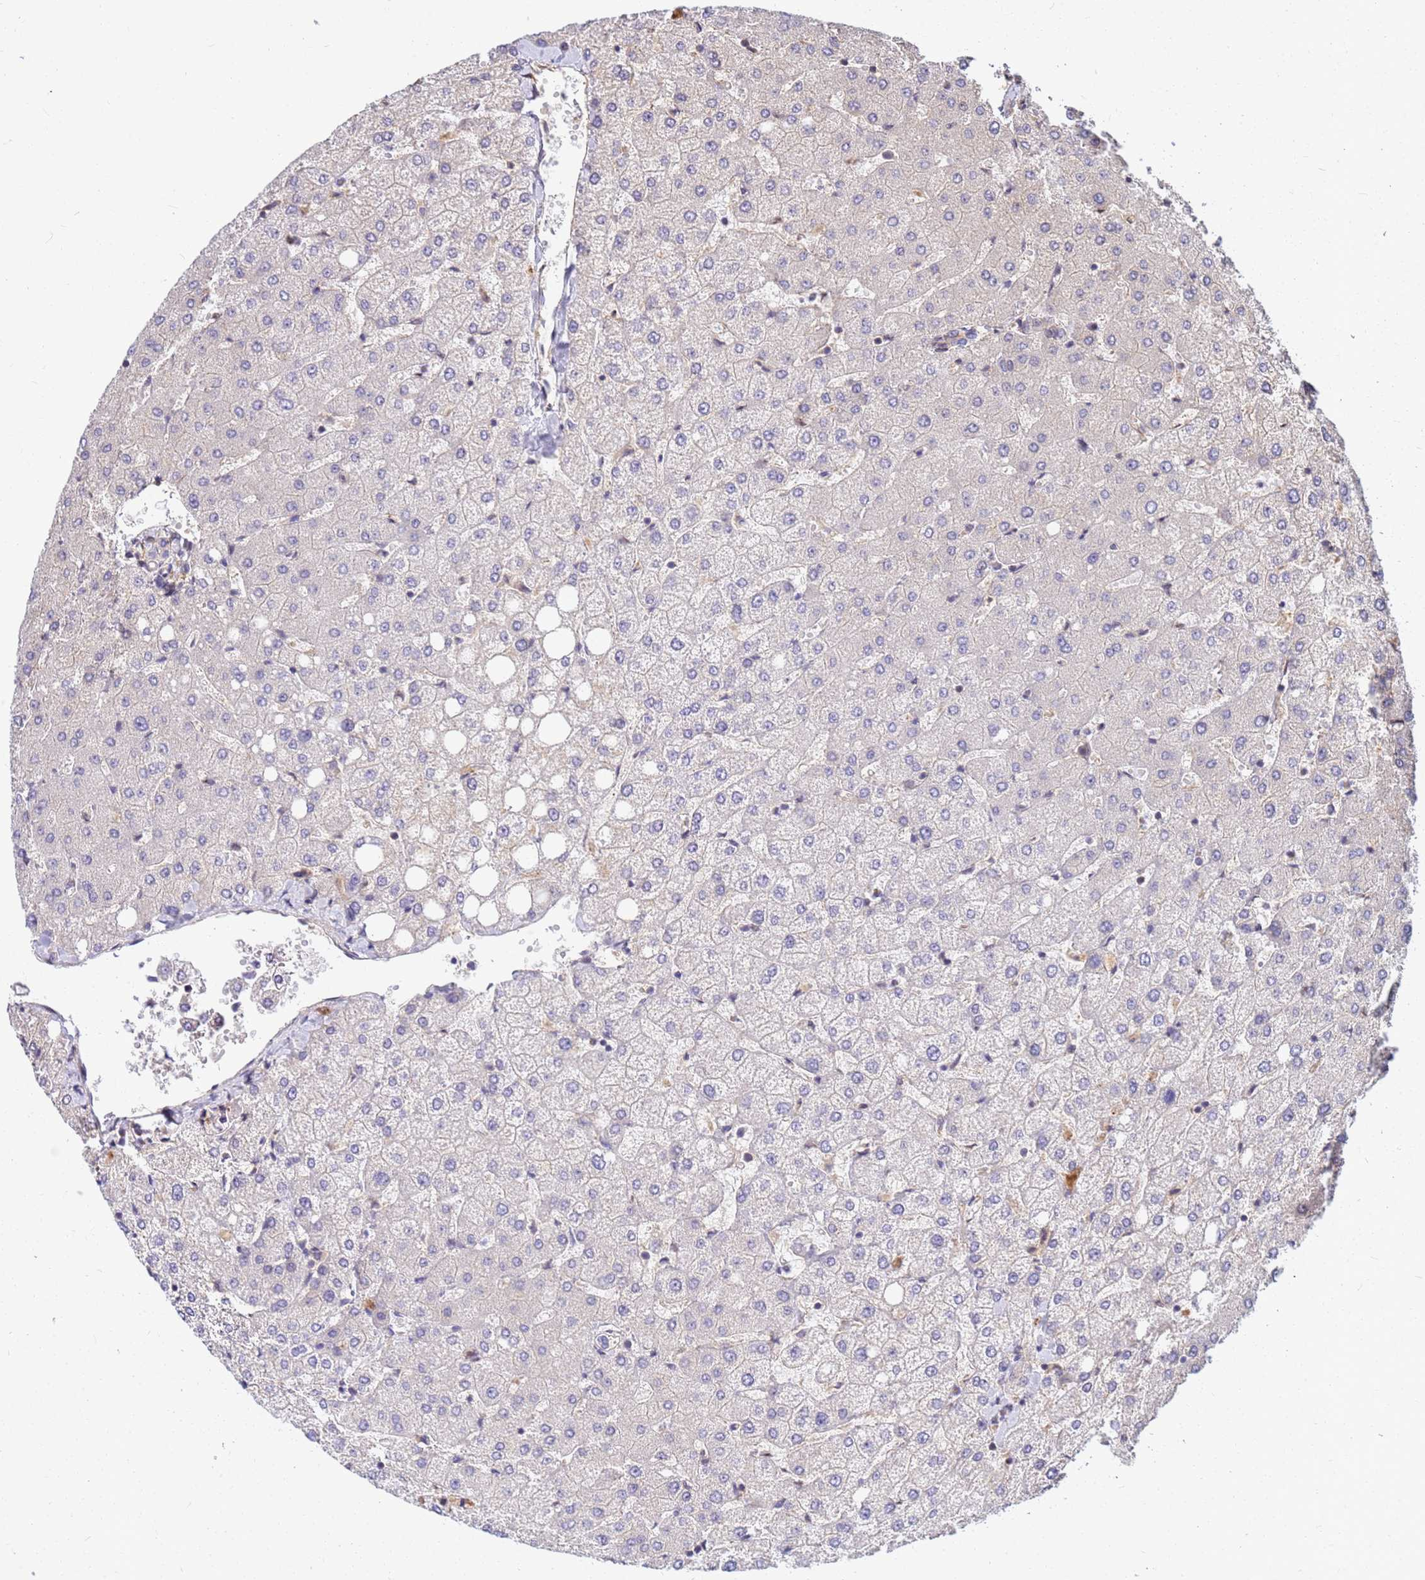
{"staining": {"intensity": "negative", "quantity": "none", "location": "none"}, "tissue": "liver", "cell_type": "Cholangiocytes", "image_type": "normal", "snomed": [{"axis": "morphology", "description": "Normal tissue, NOS"}, {"axis": "topography", "description": "Liver"}], "caption": "Immunohistochemistry of unremarkable liver exhibits no staining in cholangiocytes.", "gene": "DUS4L", "patient": {"sex": "female", "age": 54}}